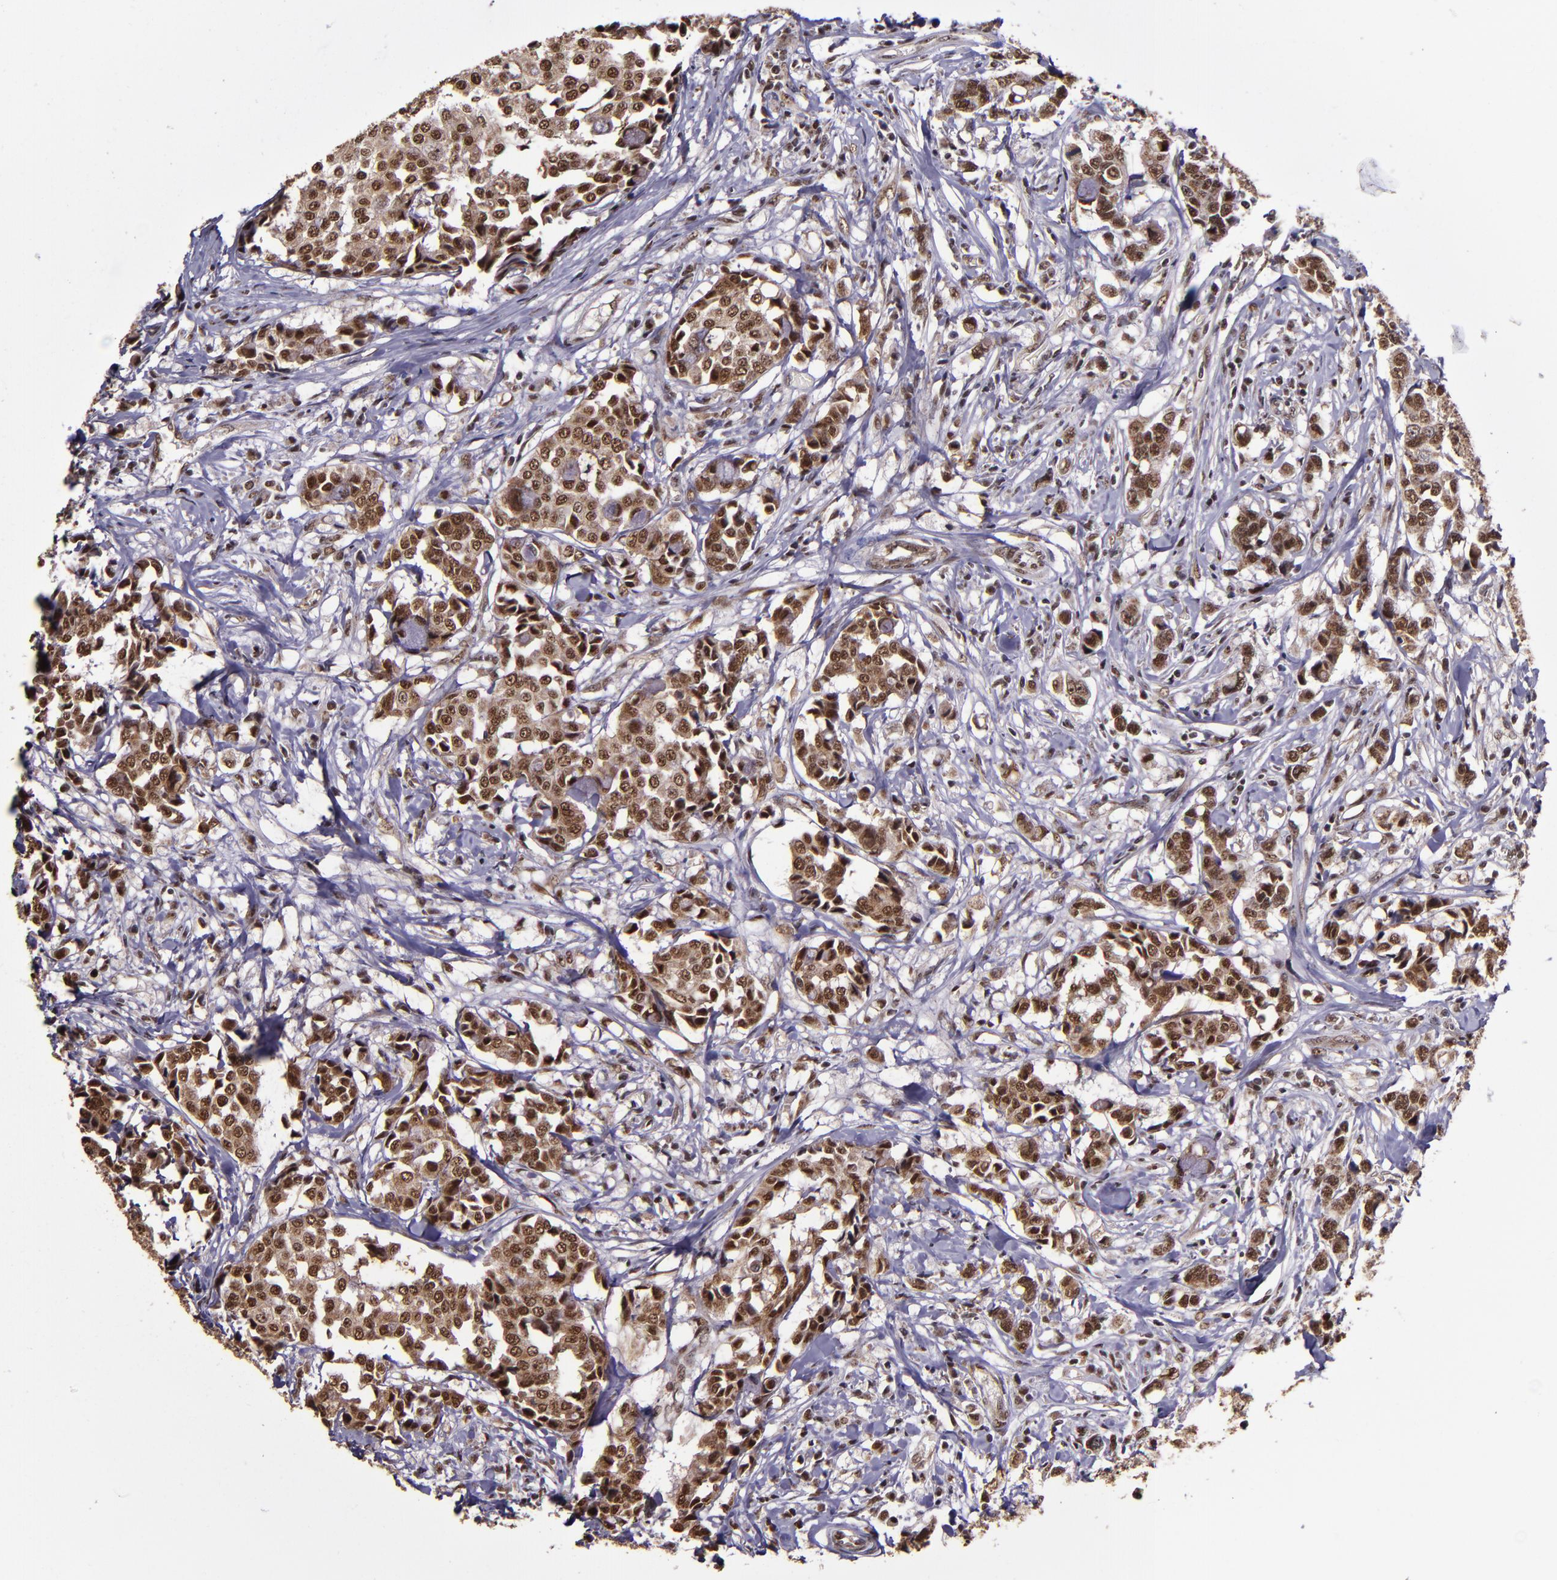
{"staining": {"intensity": "strong", "quantity": ">75%", "location": "cytoplasmic/membranous,nuclear"}, "tissue": "breast cancer", "cell_type": "Tumor cells", "image_type": "cancer", "snomed": [{"axis": "morphology", "description": "Duct carcinoma"}, {"axis": "topography", "description": "Breast"}], "caption": "Breast invasive ductal carcinoma stained with IHC reveals strong cytoplasmic/membranous and nuclear positivity in about >75% of tumor cells.", "gene": "CECR2", "patient": {"sex": "female", "age": 27}}